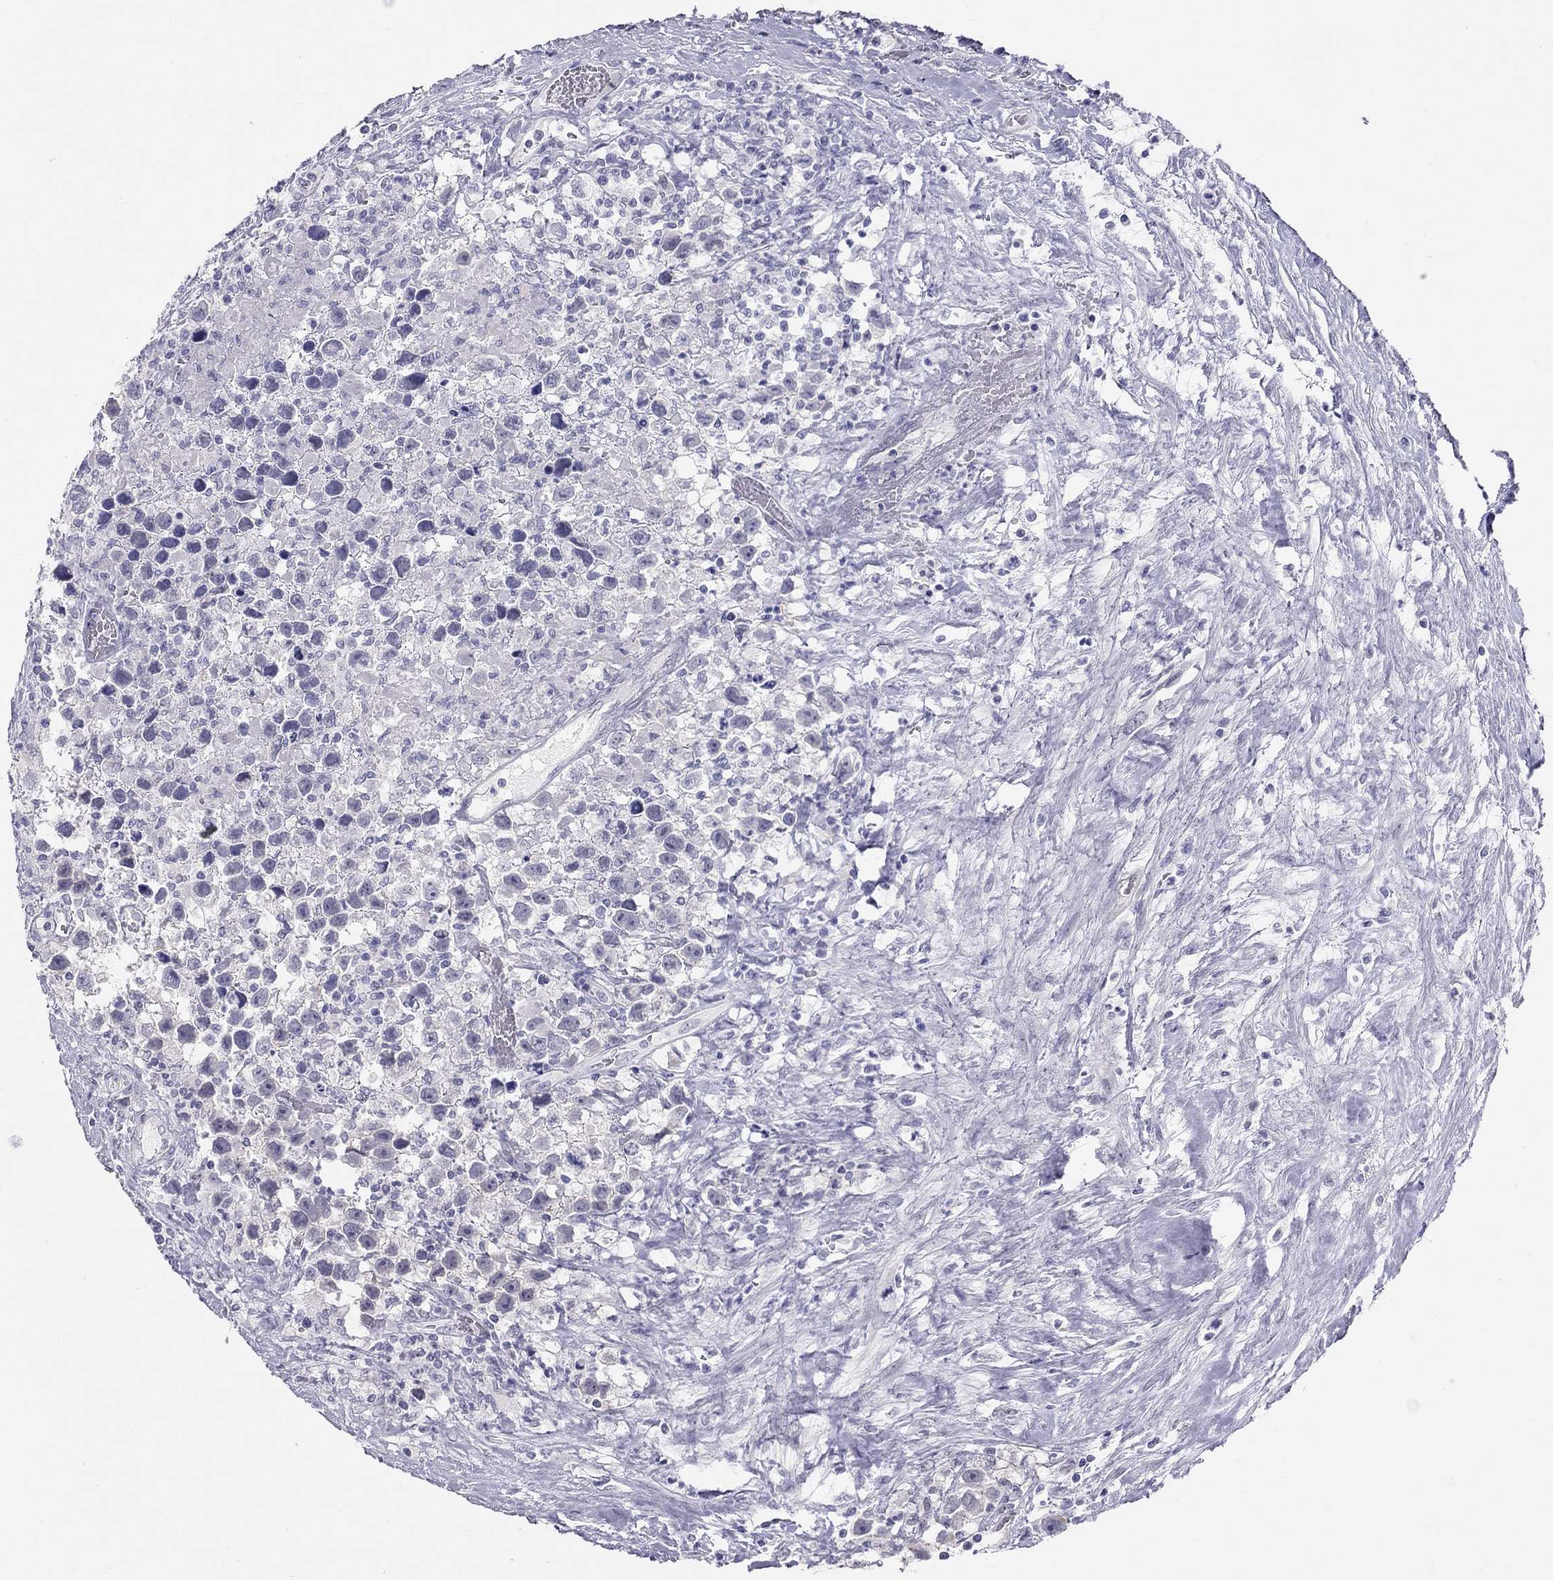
{"staining": {"intensity": "negative", "quantity": "none", "location": "none"}, "tissue": "testis cancer", "cell_type": "Tumor cells", "image_type": "cancer", "snomed": [{"axis": "morphology", "description": "Seminoma, NOS"}, {"axis": "topography", "description": "Testis"}], "caption": "This is an IHC image of human testis seminoma. There is no expression in tumor cells.", "gene": "KCNV2", "patient": {"sex": "male", "age": 43}}